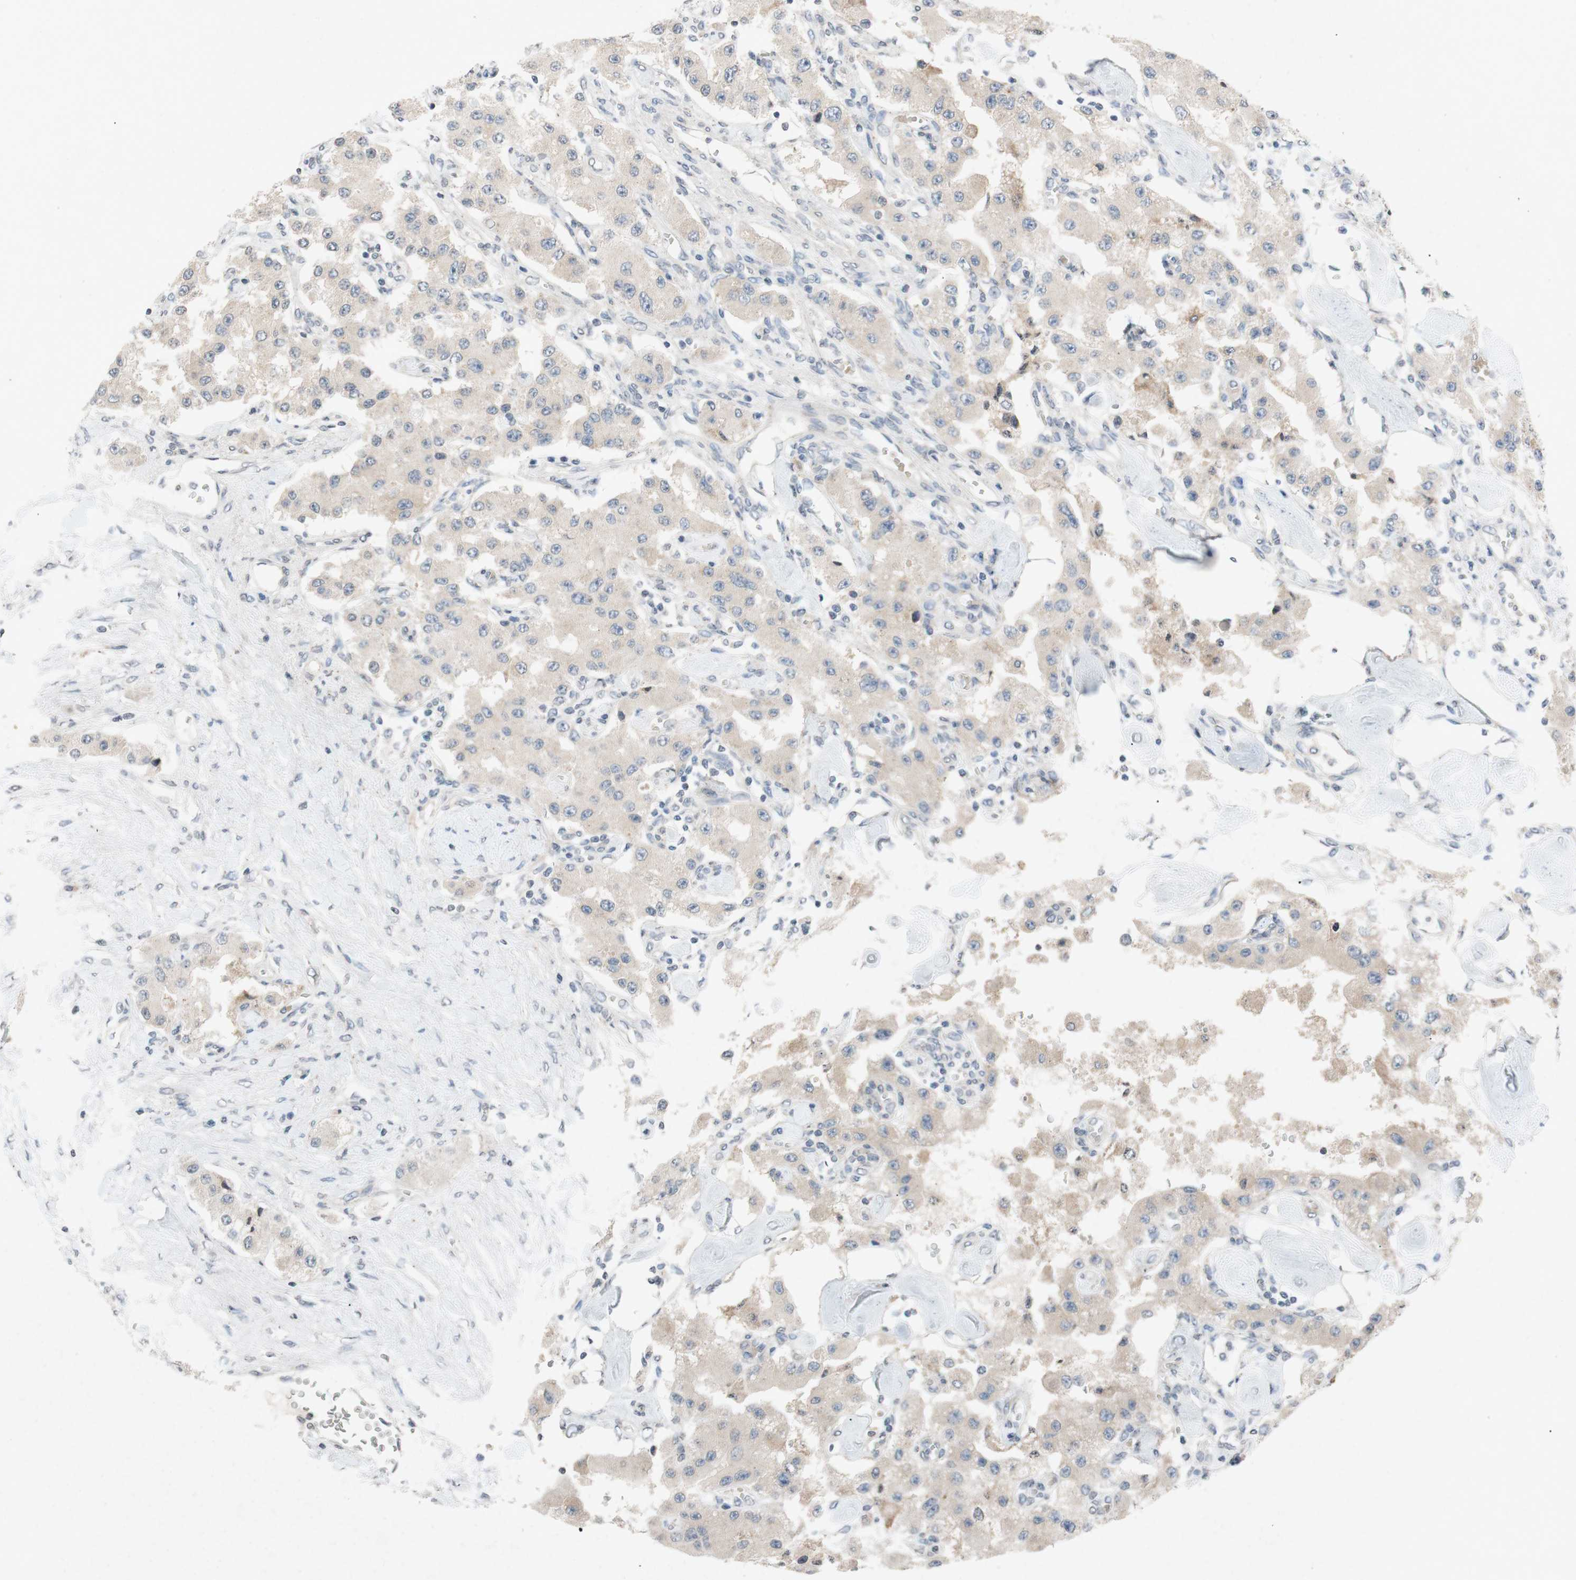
{"staining": {"intensity": "weak", "quantity": ">75%", "location": "cytoplasmic/membranous"}, "tissue": "carcinoid", "cell_type": "Tumor cells", "image_type": "cancer", "snomed": [{"axis": "morphology", "description": "Carcinoid, malignant, NOS"}, {"axis": "topography", "description": "Pancreas"}], "caption": "DAB immunohistochemical staining of carcinoid reveals weak cytoplasmic/membranous protein expression in approximately >75% of tumor cells. (Brightfield microscopy of DAB IHC at high magnification).", "gene": "ADD2", "patient": {"sex": "male", "age": 41}}